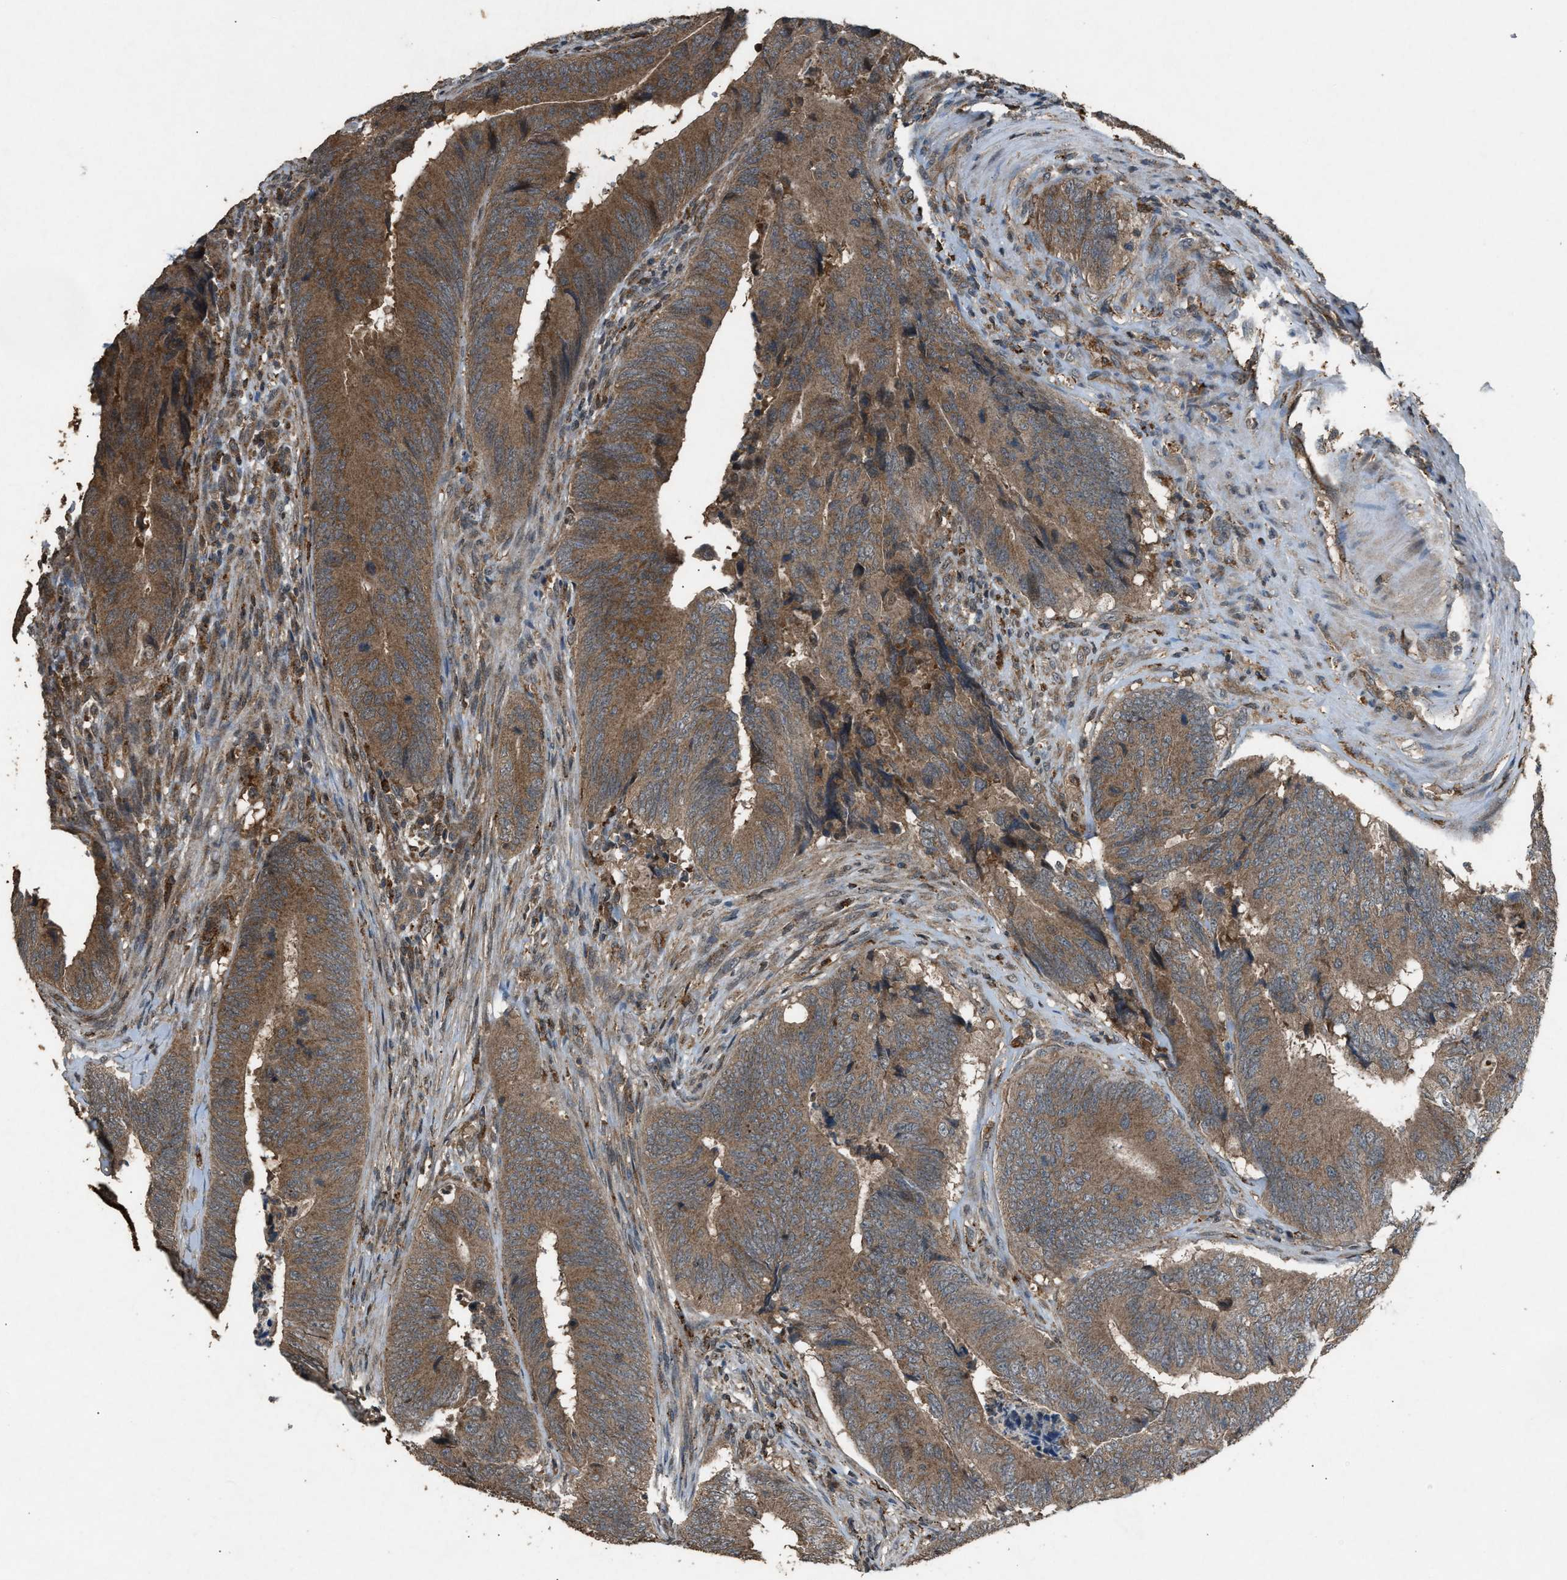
{"staining": {"intensity": "moderate", "quantity": ">75%", "location": "cytoplasmic/membranous"}, "tissue": "colorectal cancer", "cell_type": "Tumor cells", "image_type": "cancer", "snomed": [{"axis": "morphology", "description": "Normal tissue, NOS"}, {"axis": "morphology", "description": "Adenocarcinoma, NOS"}, {"axis": "topography", "description": "Colon"}], "caption": "This is an image of IHC staining of colorectal adenocarcinoma, which shows moderate staining in the cytoplasmic/membranous of tumor cells.", "gene": "PSMD1", "patient": {"sex": "male", "age": 56}}